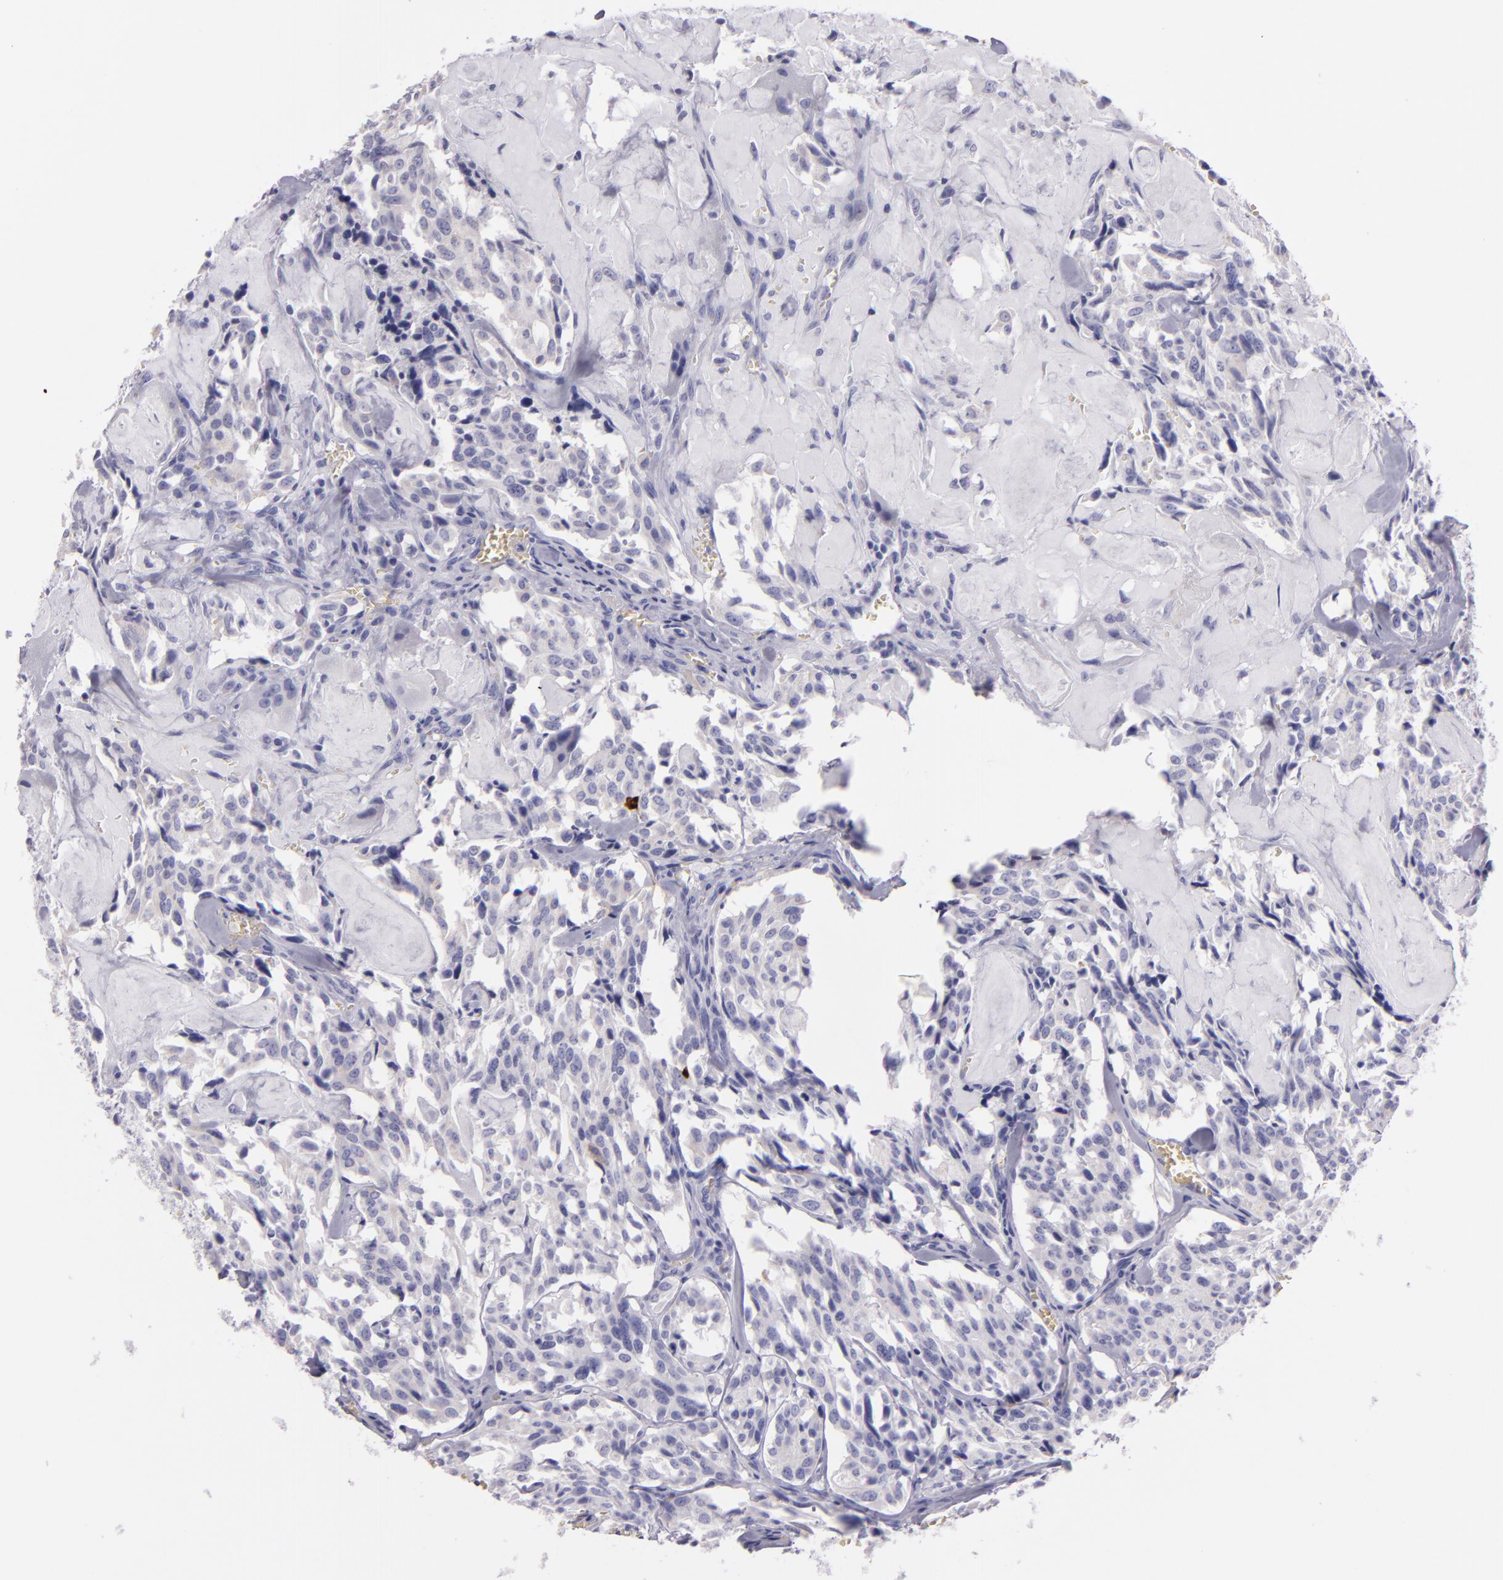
{"staining": {"intensity": "strong", "quantity": "<25%", "location": "cytoplasmic/membranous"}, "tissue": "thyroid cancer", "cell_type": "Tumor cells", "image_type": "cancer", "snomed": [{"axis": "morphology", "description": "Carcinoma, NOS"}, {"axis": "morphology", "description": "Carcinoid, malignant, NOS"}, {"axis": "topography", "description": "Thyroid gland"}], "caption": "Immunohistochemistry (DAB) staining of human thyroid cancer exhibits strong cytoplasmic/membranous protein expression in about <25% of tumor cells.", "gene": "MUC5AC", "patient": {"sex": "male", "age": 33}}